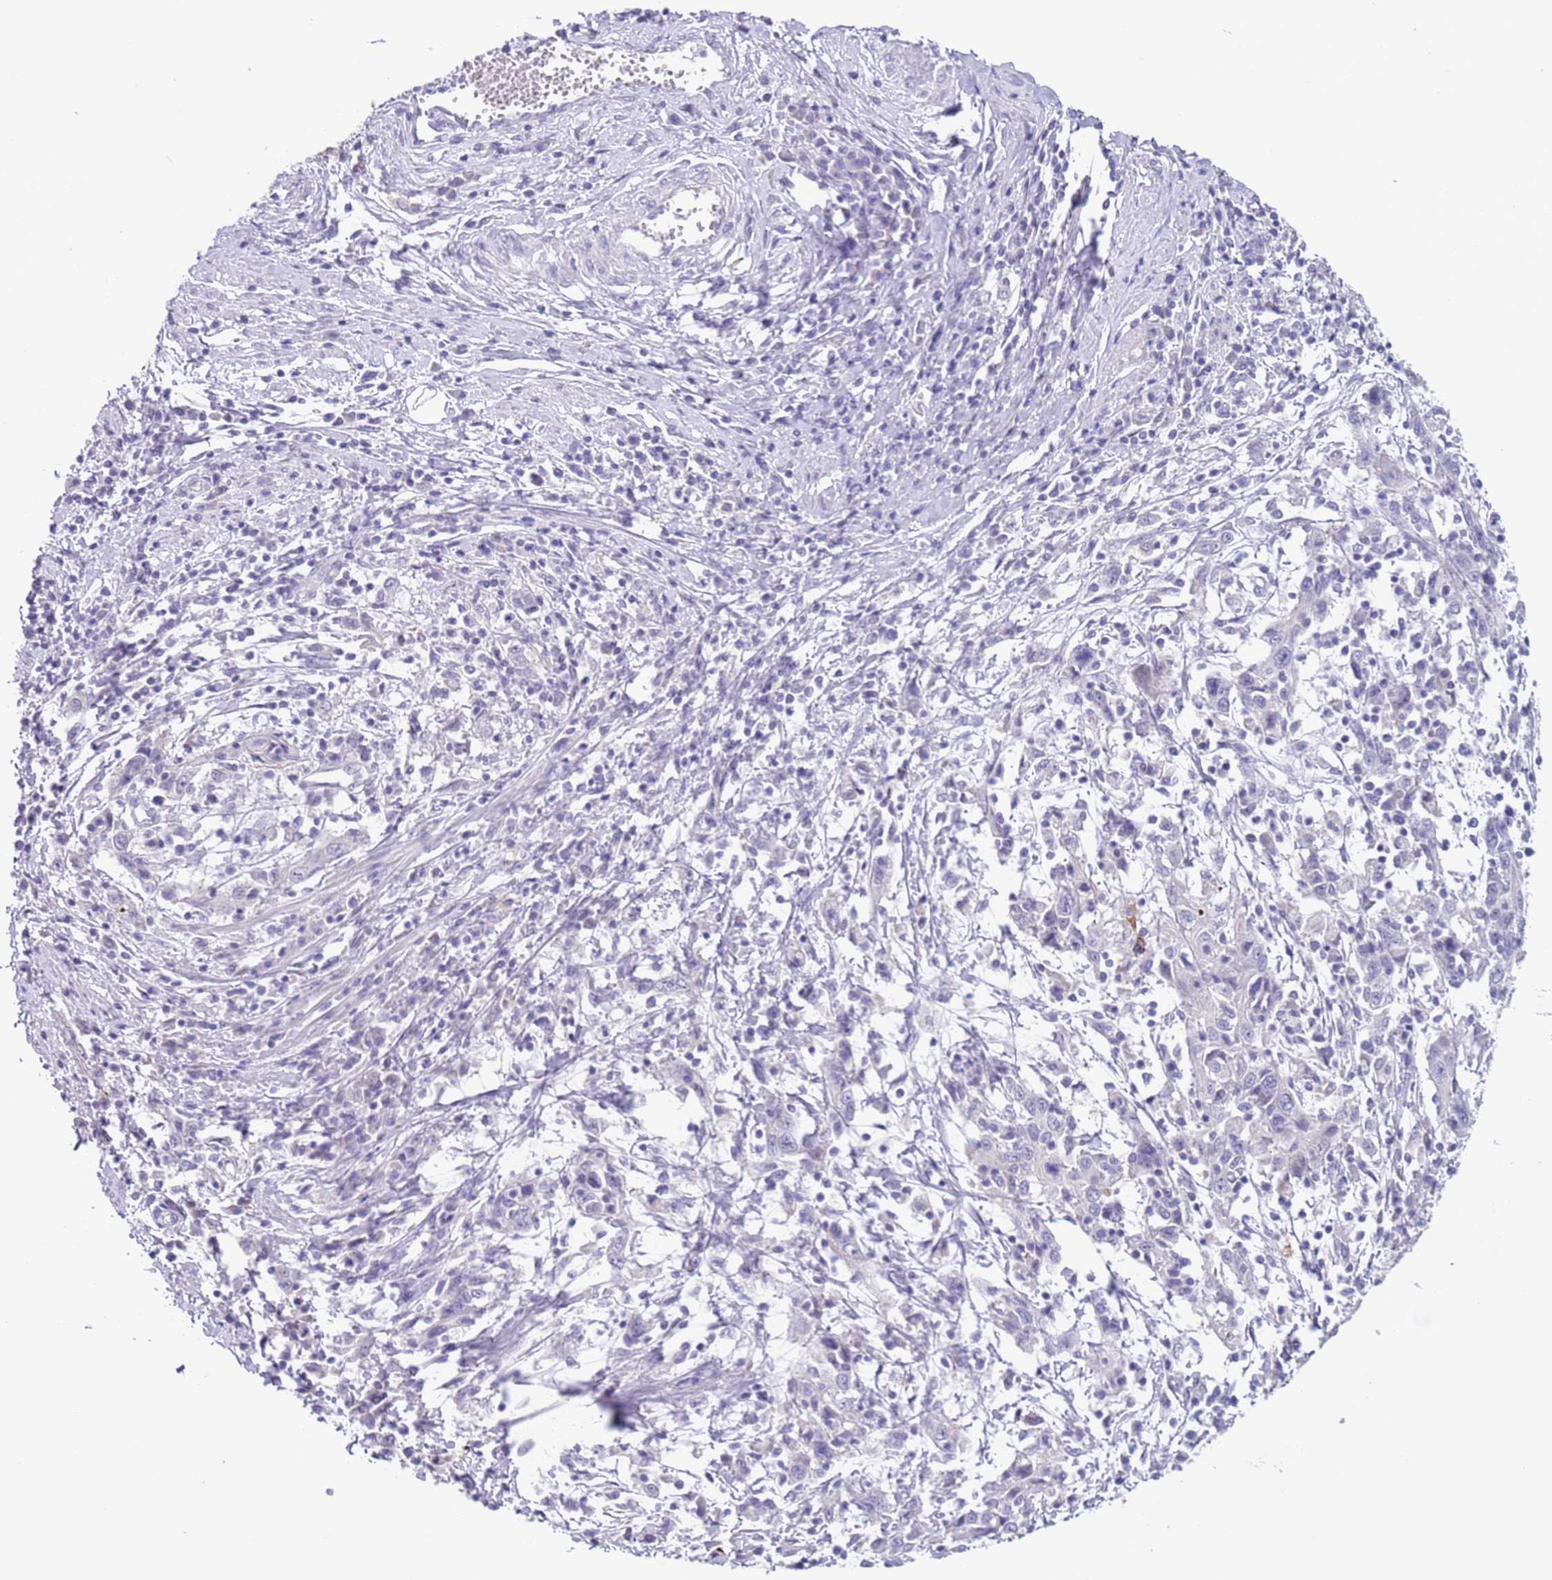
{"staining": {"intensity": "negative", "quantity": "none", "location": "none"}, "tissue": "cervical cancer", "cell_type": "Tumor cells", "image_type": "cancer", "snomed": [{"axis": "morphology", "description": "Squamous cell carcinoma, NOS"}, {"axis": "topography", "description": "Cervix"}], "caption": "DAB immunohistochemical staining of cervical cancer displays no significant staining in tumor cells.", "gene": "SPIRE2", "patient": {"sex": "female", "age": 46}}